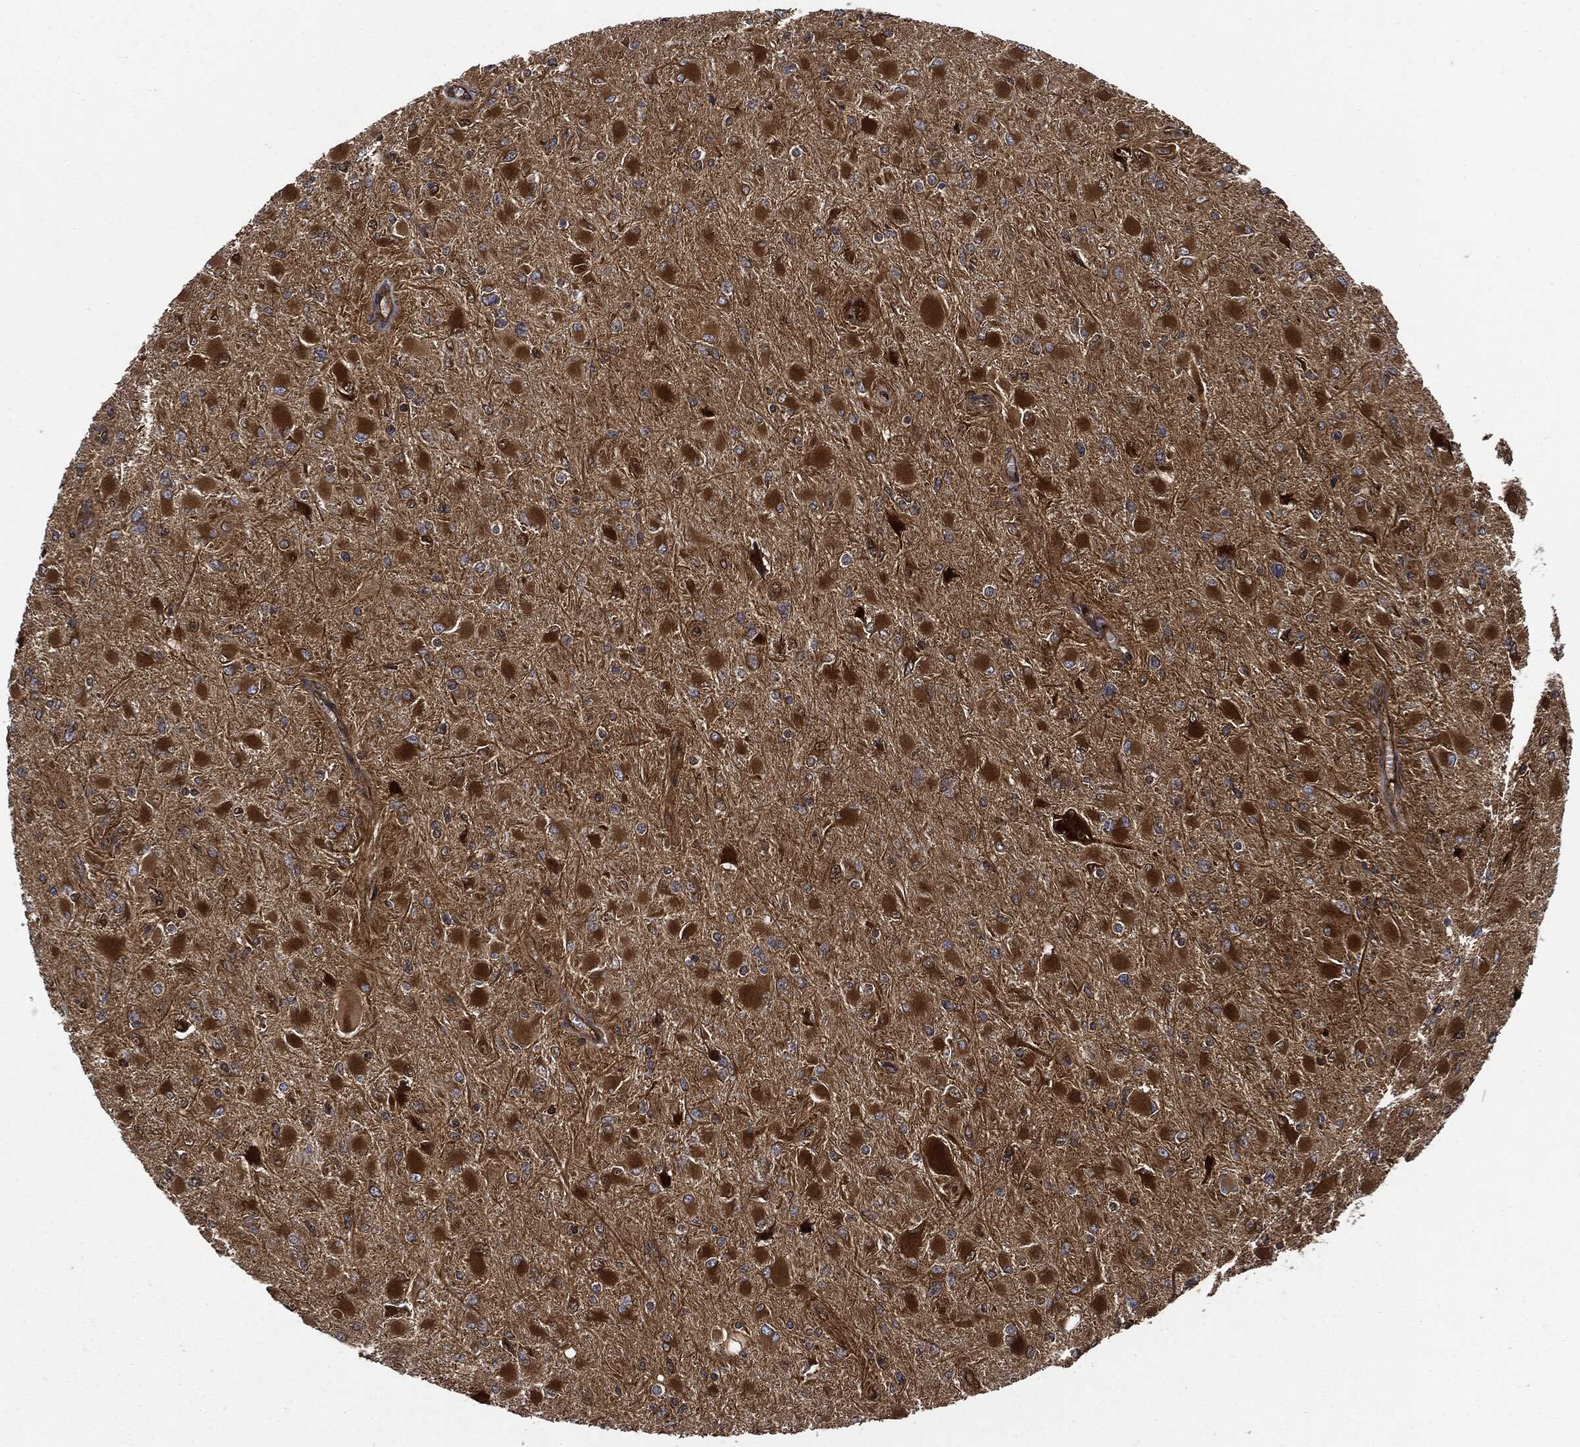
{"staining": {"intensity": "strong", "quantity": ">75%", "location": "cytoplasmic/membranous"}, "tissue": "glioma", "cell_type": "Tumor cells", "image_type": "cancer", "snomed": [{"axis": "morphology", "description": "Glioma, malignant, High grade"}, {"axis": "topography", "description": "Cerebral cortex"}], "caption": "Malignant glioma (high-grade) stained with a brown dye shows strong cytoplasmic/membranous positive expression in approximately >75% of tumor cells.", "gene": "XPNPEP1", "patient": {"sex": "female", "age": 36}}